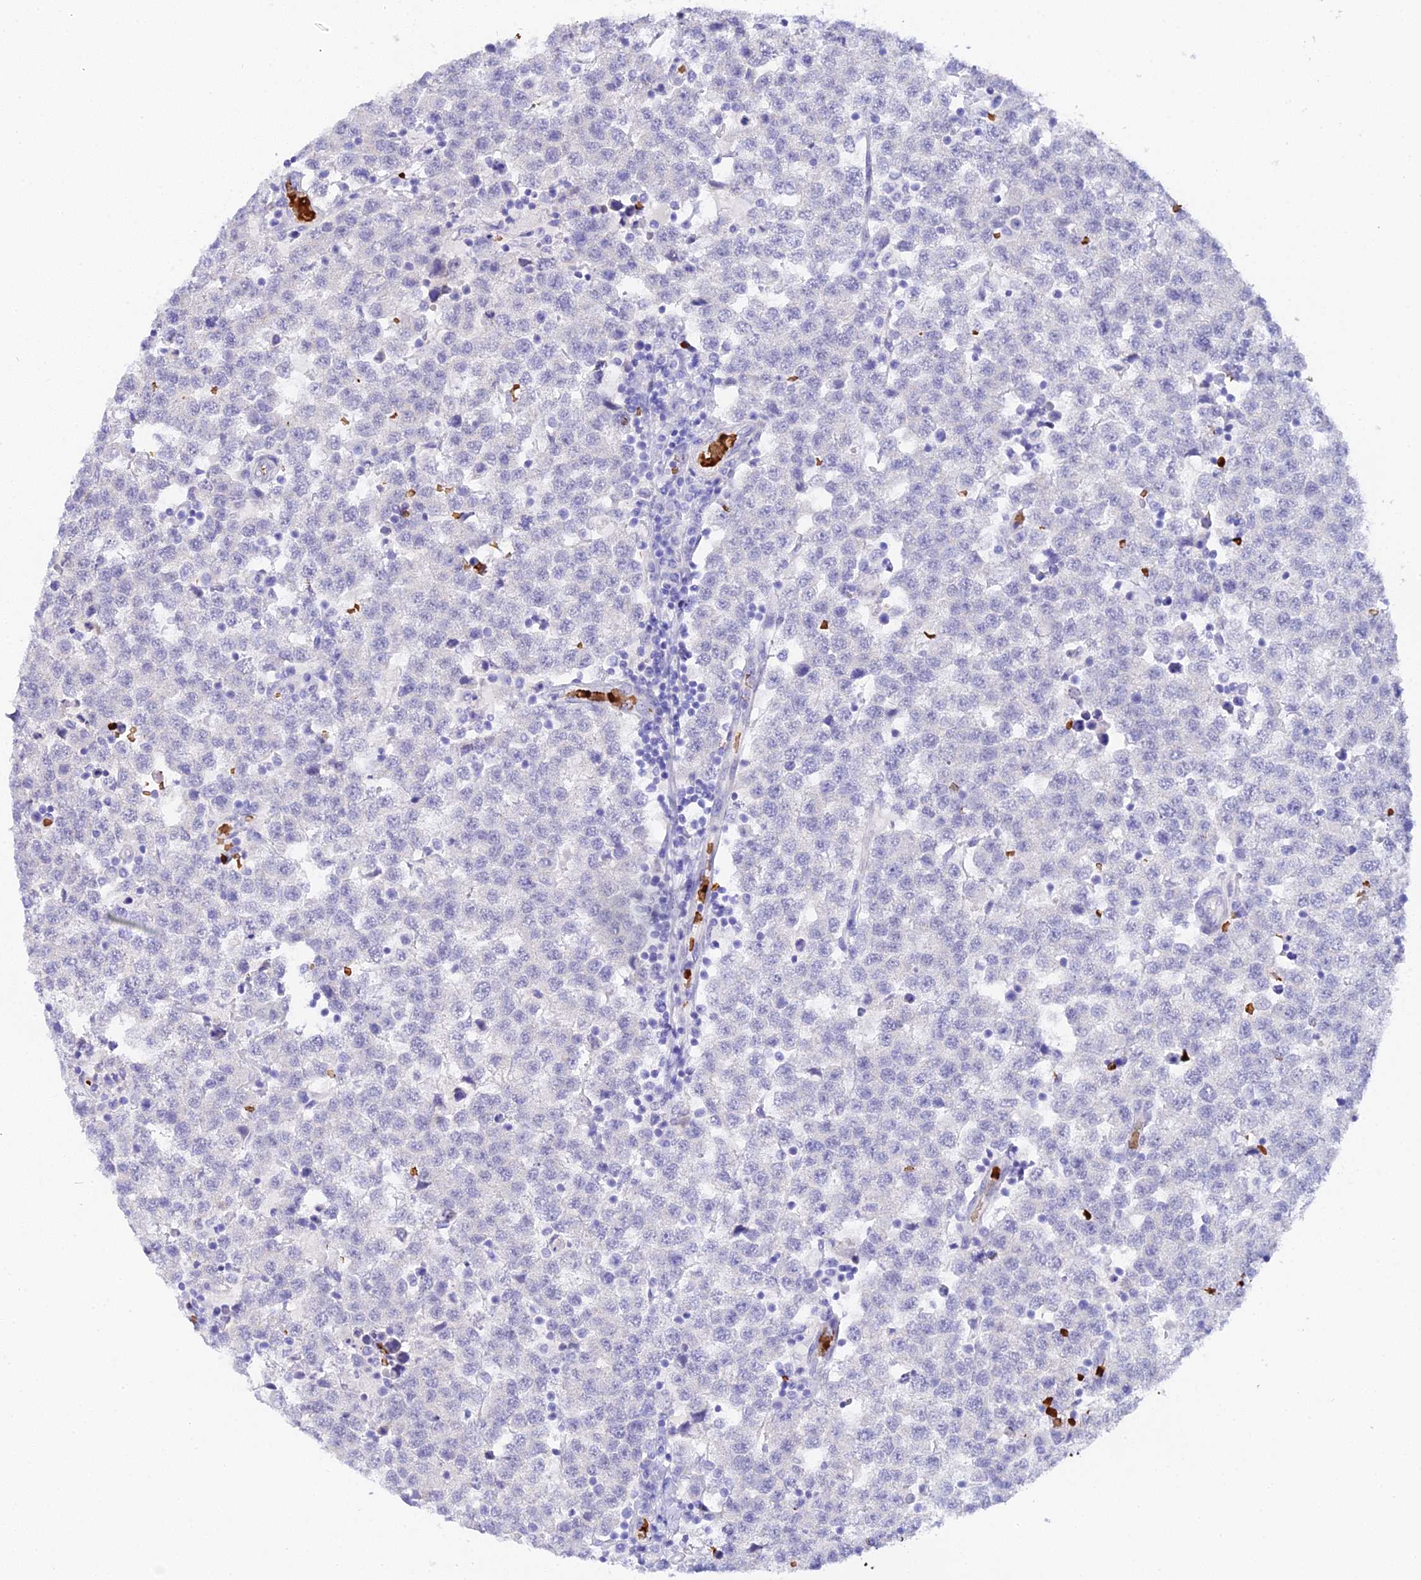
{"staining": {"intensity": "negative", "quantity": "none", "location": "none"}, "tissue": "testis cancer", "cell_type": "Tumor cells", "image_type": "cancer", "snomed": [{"axis": "morphology", "description": "Seminoma, NOS"}, {"axis": "topography", "description": "Testis"}], "caption": "Immunohistochemistry (IHC) histopathology image of human testis cancer (seminoma) stained for a protein (brown), which demonstrates no staining in tumor cells.", "gene": "CFAP45", "patient": {"sex": "male", "age": 34}}